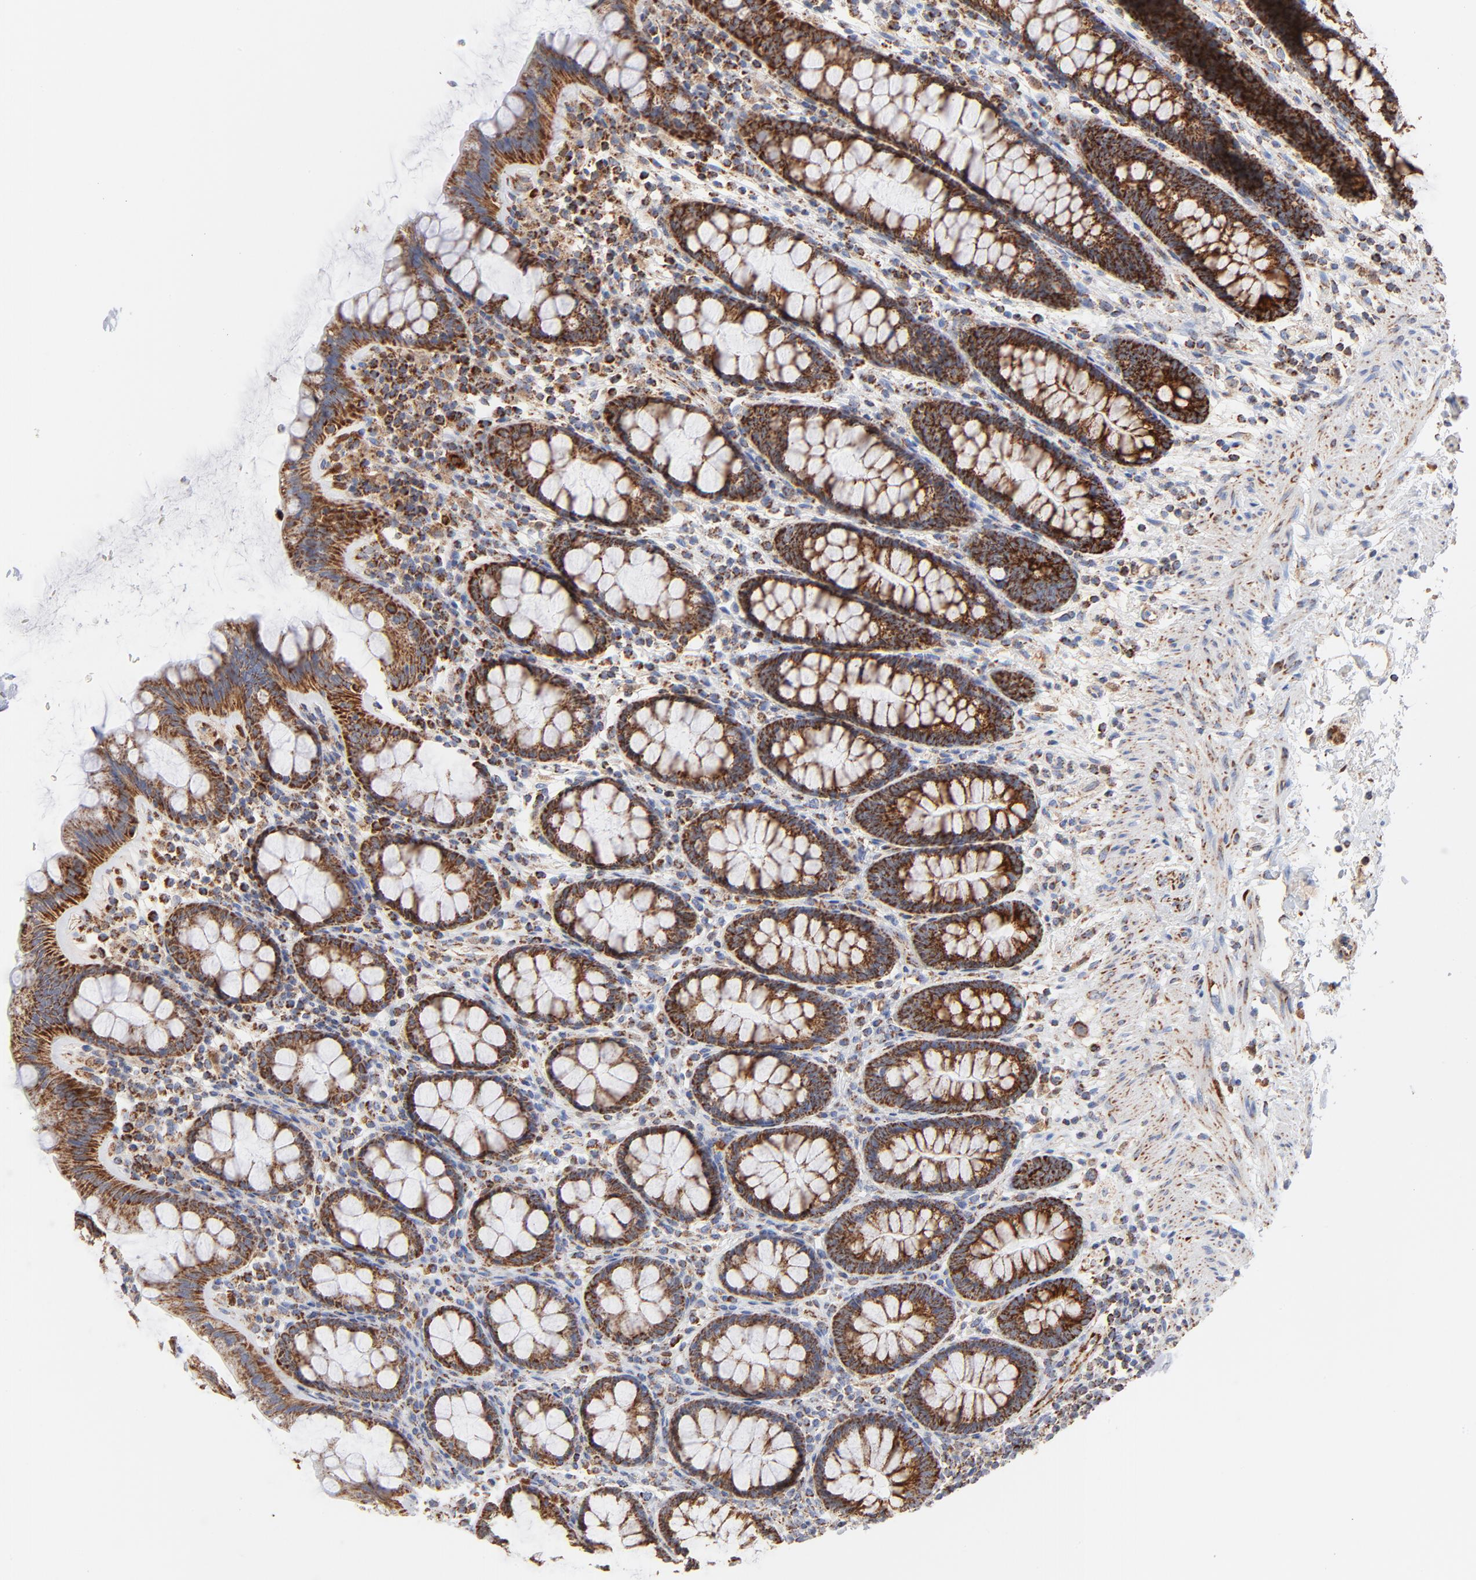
{"staining": {"intensity": "strong", "quantity": ">75%", "location": "cytoplasmic/membranous"}, "tissue": "rectum", "cell_type": "Glandular cells", "image_type": "normal", "snomed": [{"axis": "morphology", "description": "Normal tissue, NOS"}, {"axis": "topography", "description": "Rectum"}], "caption": "A micrograph showing strong cytoplasmic/membranous staining in about >75% of glandular cells in benign rectum, as visualized by brown immunohistochemical staining.", "gene": "DIABLO", "patient": {"sex": "male", "age": 92}}